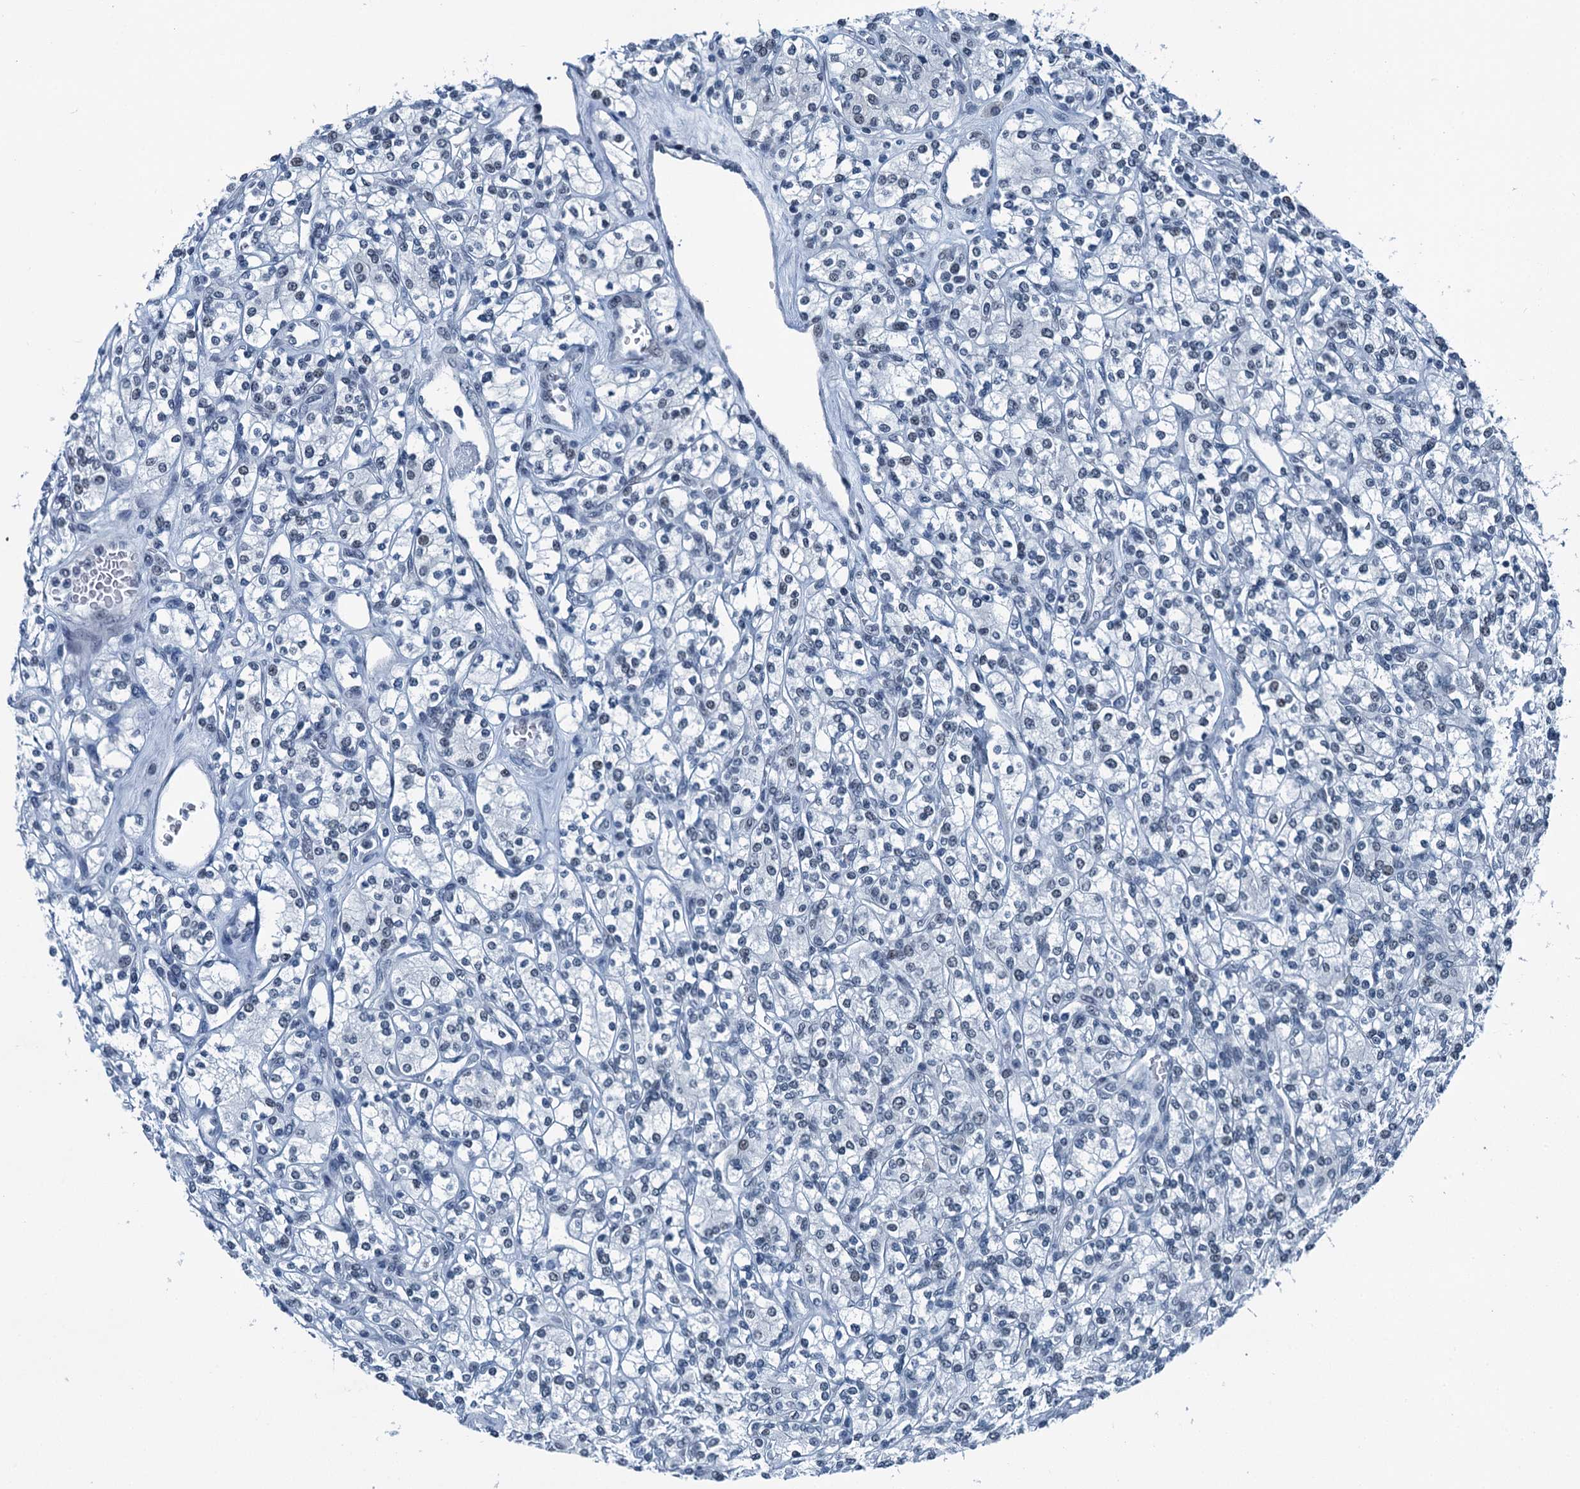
{"staining": {"intensity": "negative", "quantity": "none", "location": "none"}, "tissue": "renal cancer", "cell_type": "Tumor cells", "image_type": "cancer", "snomed": [{"axis": "morphology", "description": "Adenocarcinoma, NOS"}, {"axis": "topography", "description": "Kidney"}], "caption": "Photomicrograph shows no protein expression in tumor cells of renal adenocarcinoma tissue. Brightfield microscopy of IHC stained with DAB (3,3'-diaminobenzidine) (brown) and hematoxylin (blue), captured at high magnification.", "gene": "TRPT1", "patient": {"sex": "male", "age": 77}}